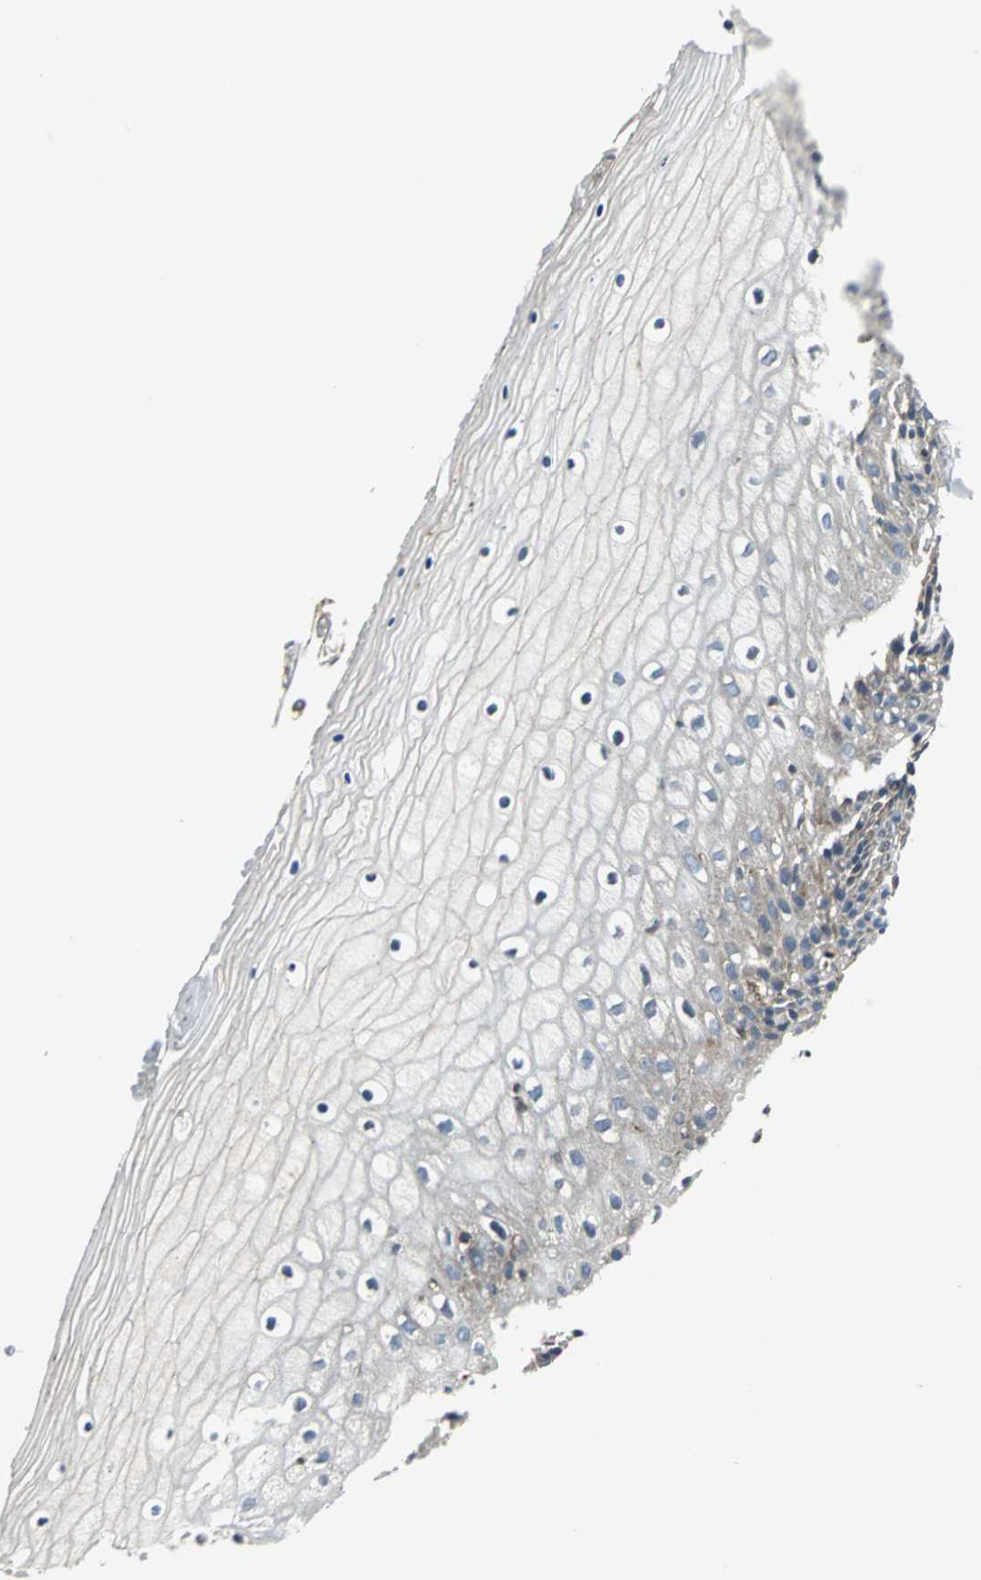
{"staining": {"intensity": "moderate", "quantity": "25%-75%", "location": "cytoplasmic/membranous"}, "tissue": "vagina", "cell_type": "Squamous epithelial cells", "image_type": "normal", "snomed": [{"axis": "morphology", "description": "Normal tissue, NOS"}, {"axis": "topography", "description": "Vagina"}], "caption": "This is an image of immunohistochemistry staining of unremarkable vagina, which shows moderate positivity in the cytoplasmic/membranous of squamous epithelial cells.", "gene": "HTATIP2", "patient": {"sex": "female", "age": 46}}